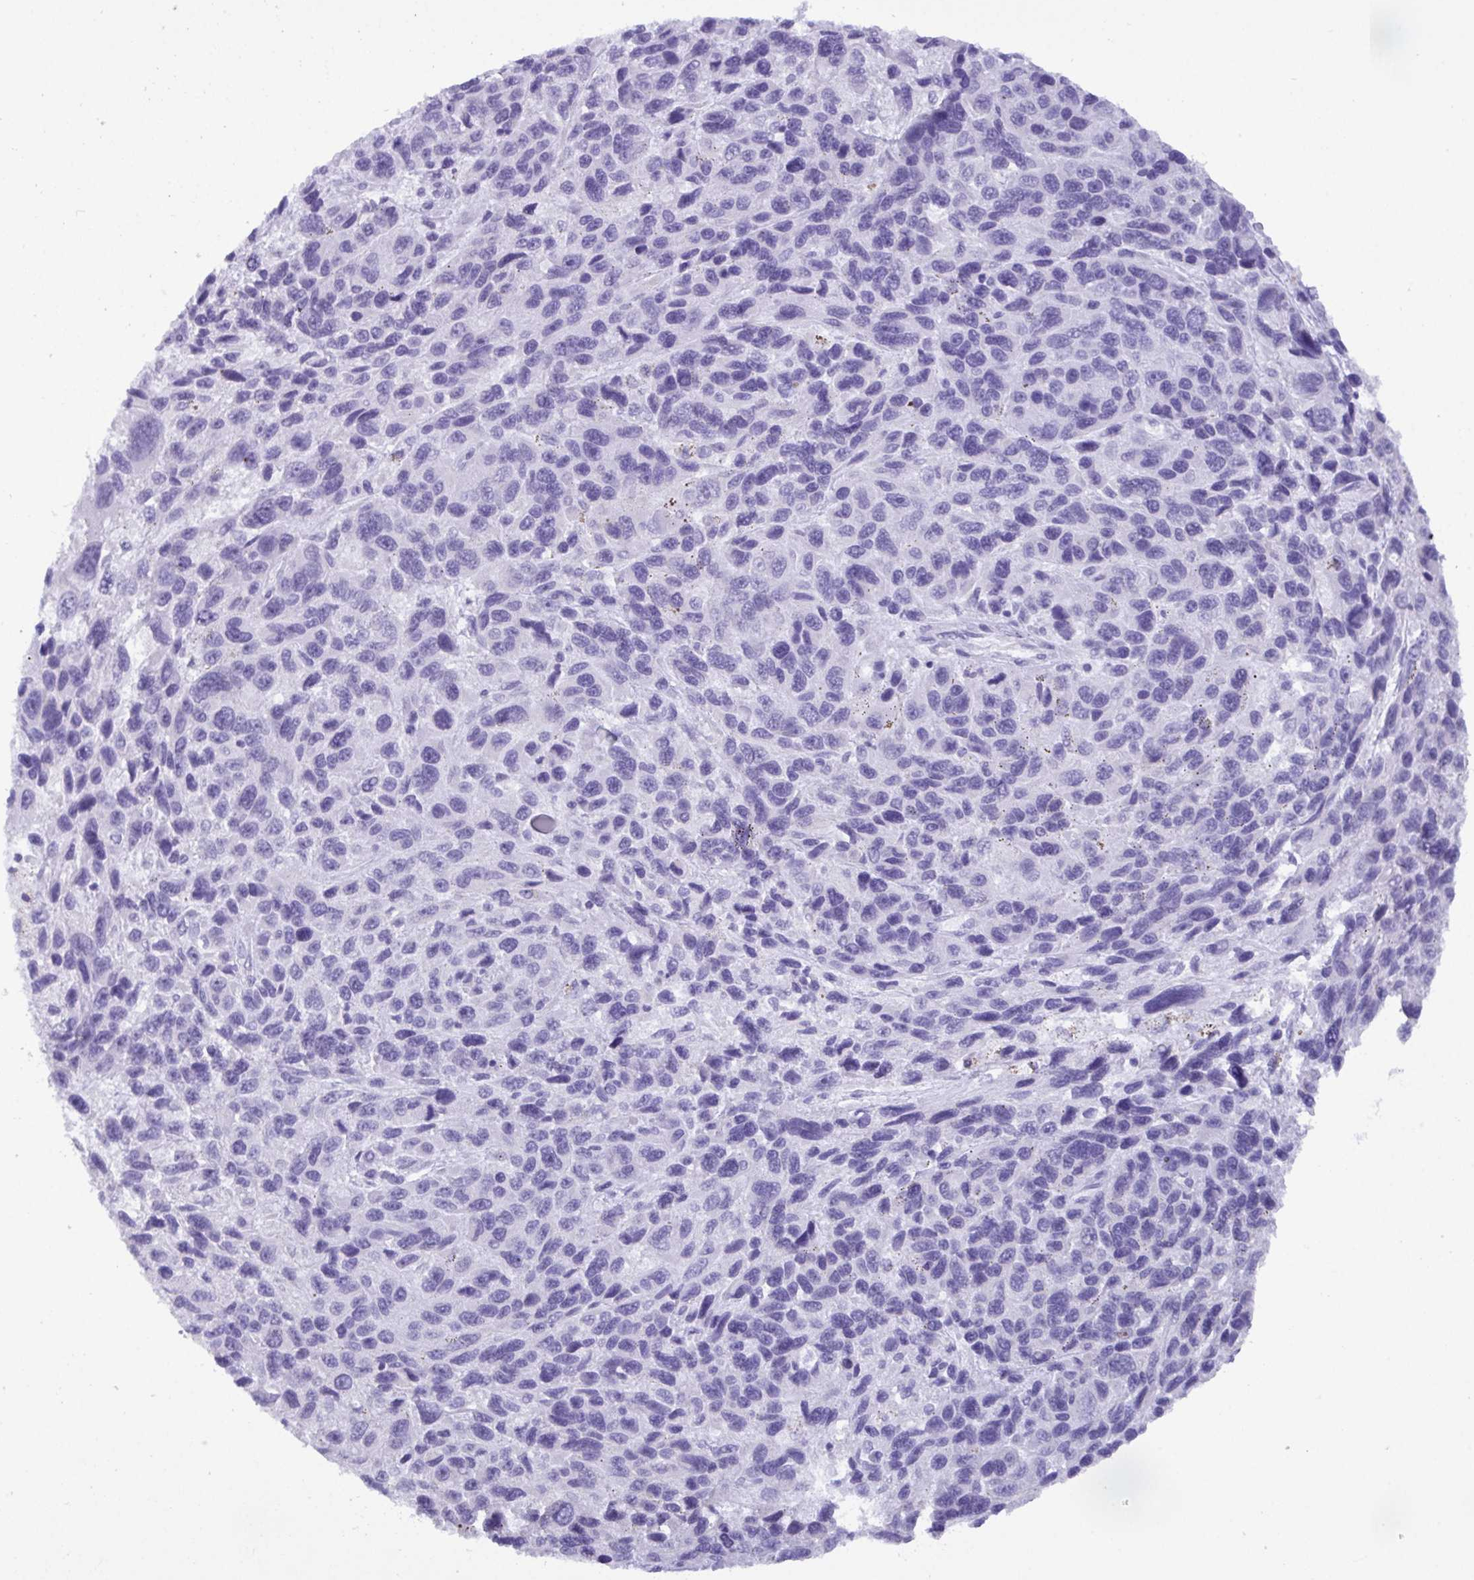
{"staining": {"intensity": "negative", "quantity": "none", "location": "none"}, "tissue": "melanoma", "cell_type": "Tumor cells", "image_type": "cancer", "snomed": [{"axis": "morphology", "description": "Malignant melanoma, NOS"}, {"axis": "topography", "description": "Skin"}], "caption": "Histopathology image shows no protein expression in tumor cells of melanoma tissue.", "gene": "C4orf33", "patient": {"sex": "male", "age": 53}}